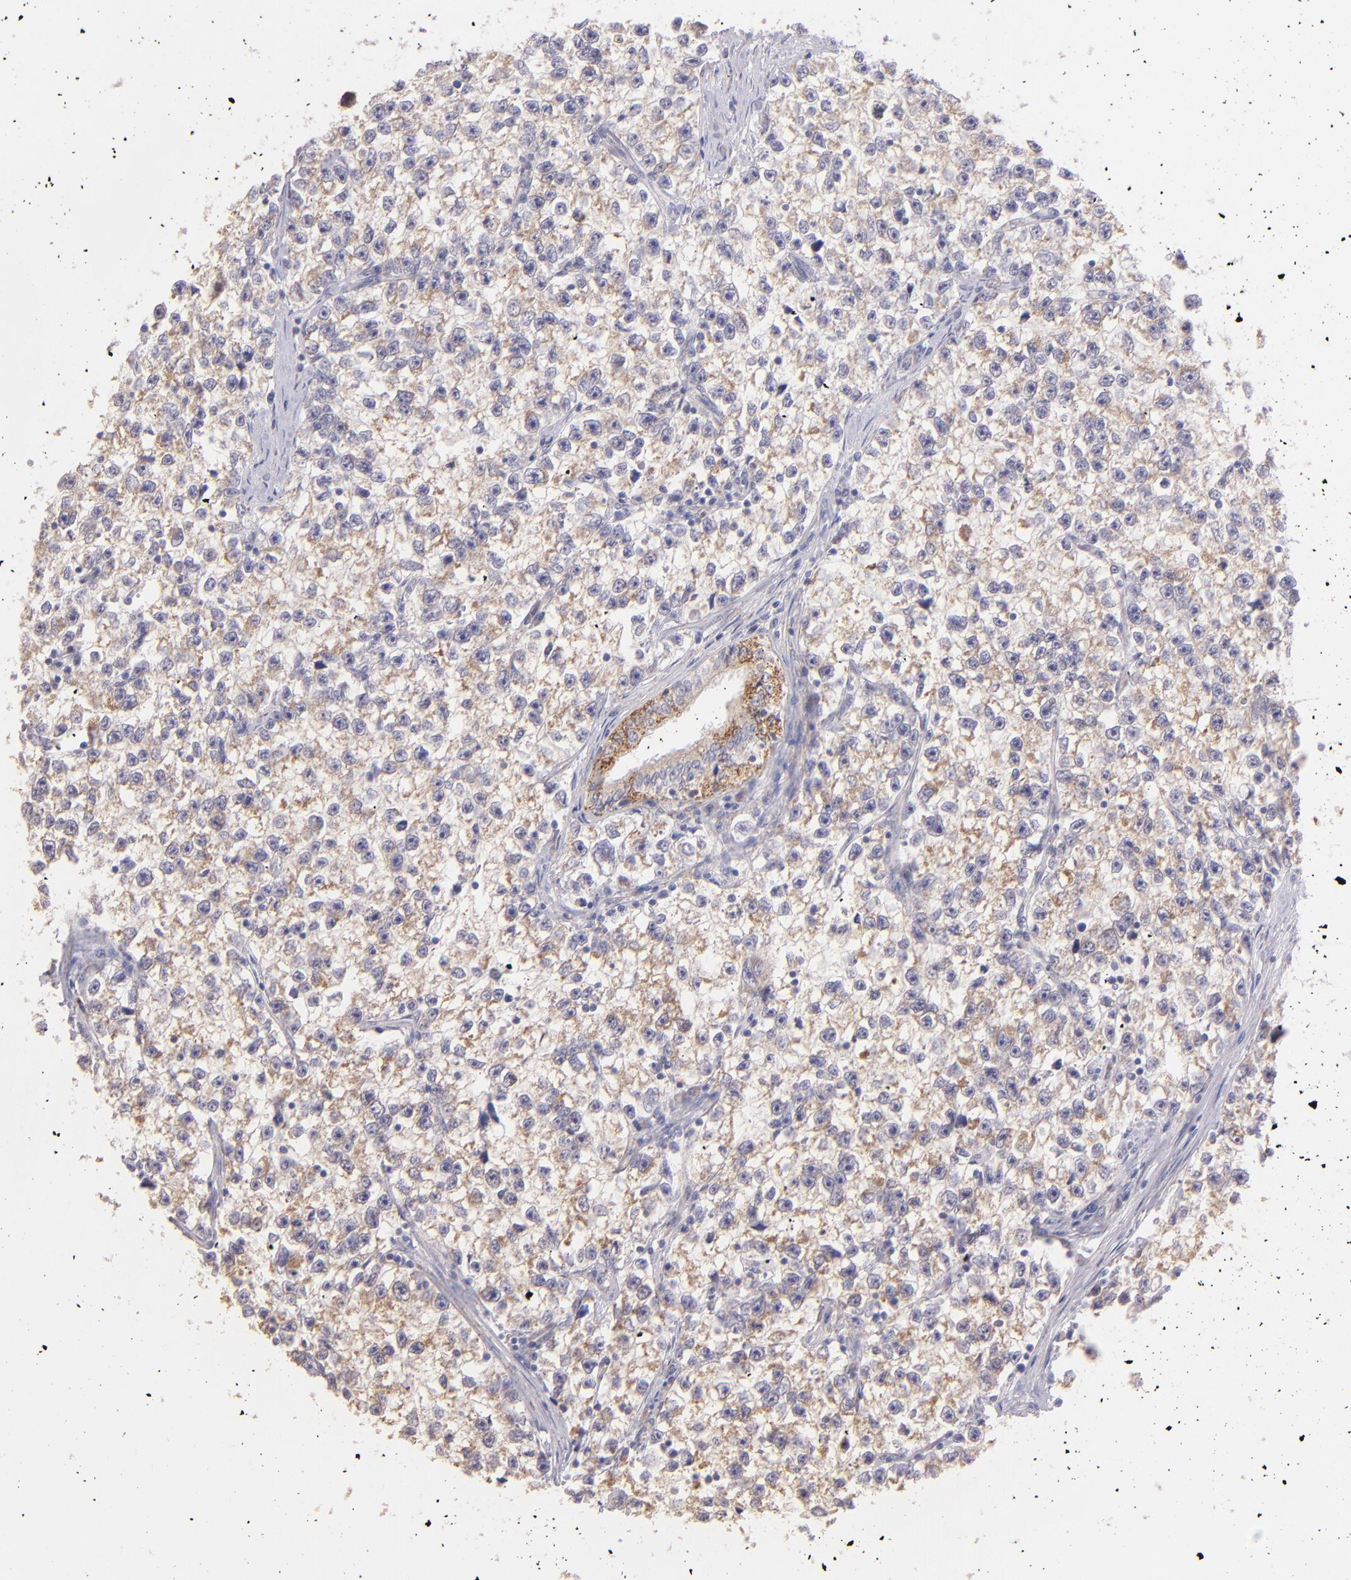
{"staining": {"intensity": "weak", "quantity": ">75%", "location": "cytoplasmic/membranous"}, "tissue": "testis cancer", "cell_type": "Tumor cells", "image_type": "cancer", "snomed": [{"axis": "morphology", "description": "Seminoma, NOS"}, {"axis": "morphology", "description": "Carcinoma, Embryonal, NOS"}, {"axis": "topography", "description": "Testis"}], "caption": "Protein staining shows weak cytoplasmic/membranous expression in about >75% of tumor cells in testis cancer (embryonal carcinoma).", "gene": "SH2D4A", "patient": {"sex": "male", "age": 30}}